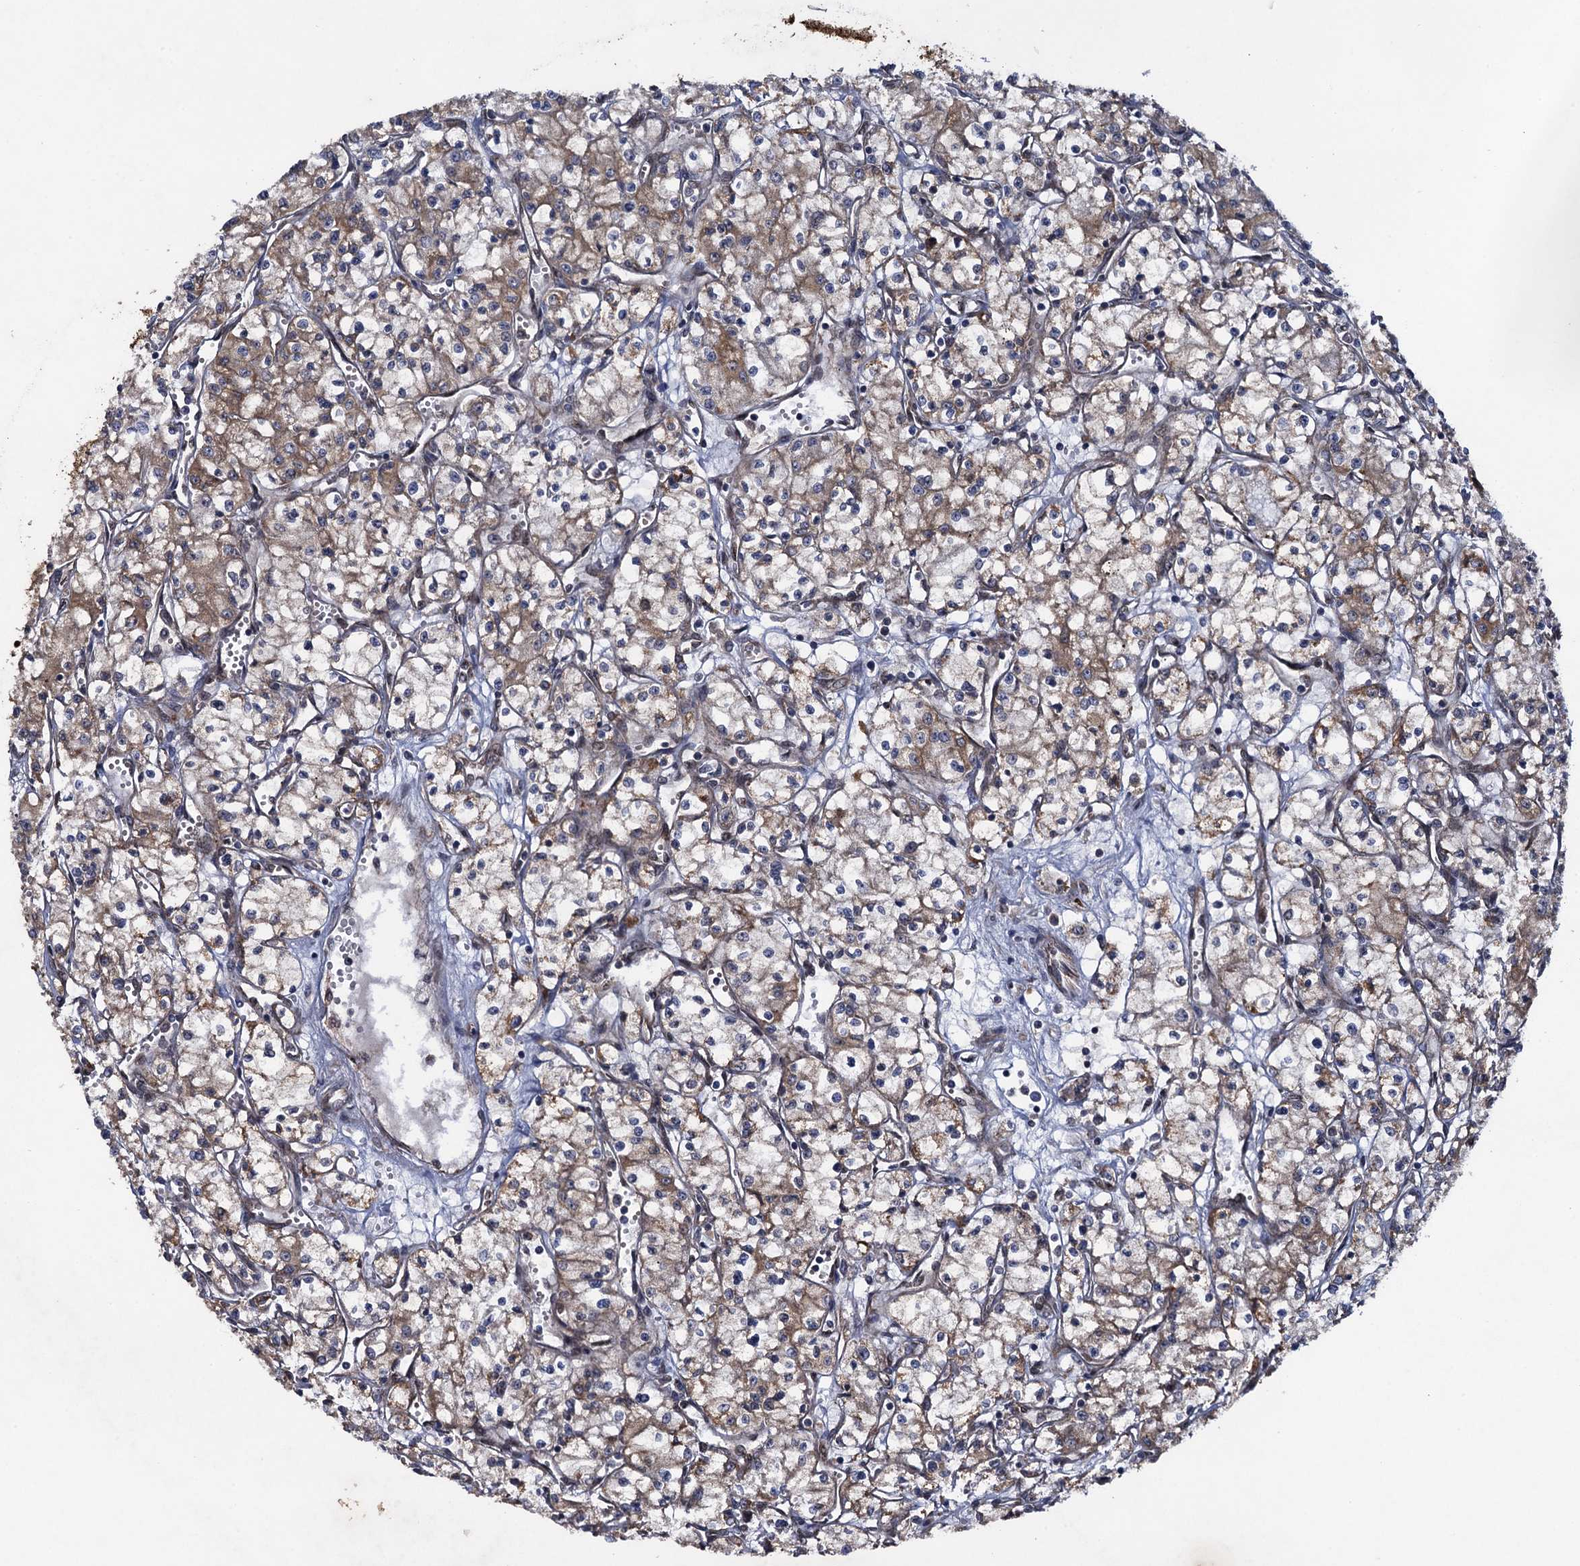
{"staining": {"intensity": "moderate", "quantity": "<25%", "location": "cytoplasmic/membranous"}, "tissue": "renal cancer", "cell_type": "Tumor cells", "image_type": "cancer", "snomed": [{"axis": "morphology", "description": "Adenocarcinoma, NOS"}, {"axis": "topography", "description": "Kidney"}], "caption": "Renal cancer (adenocarcinoma) stained with immunohistochemistry (IHC) exhibits moderate cytoplasmic/membranous staining in approximately <25% of tumor cells.", "gene": "HAUS1", "patient": {"sex": "male", "age": 59}}